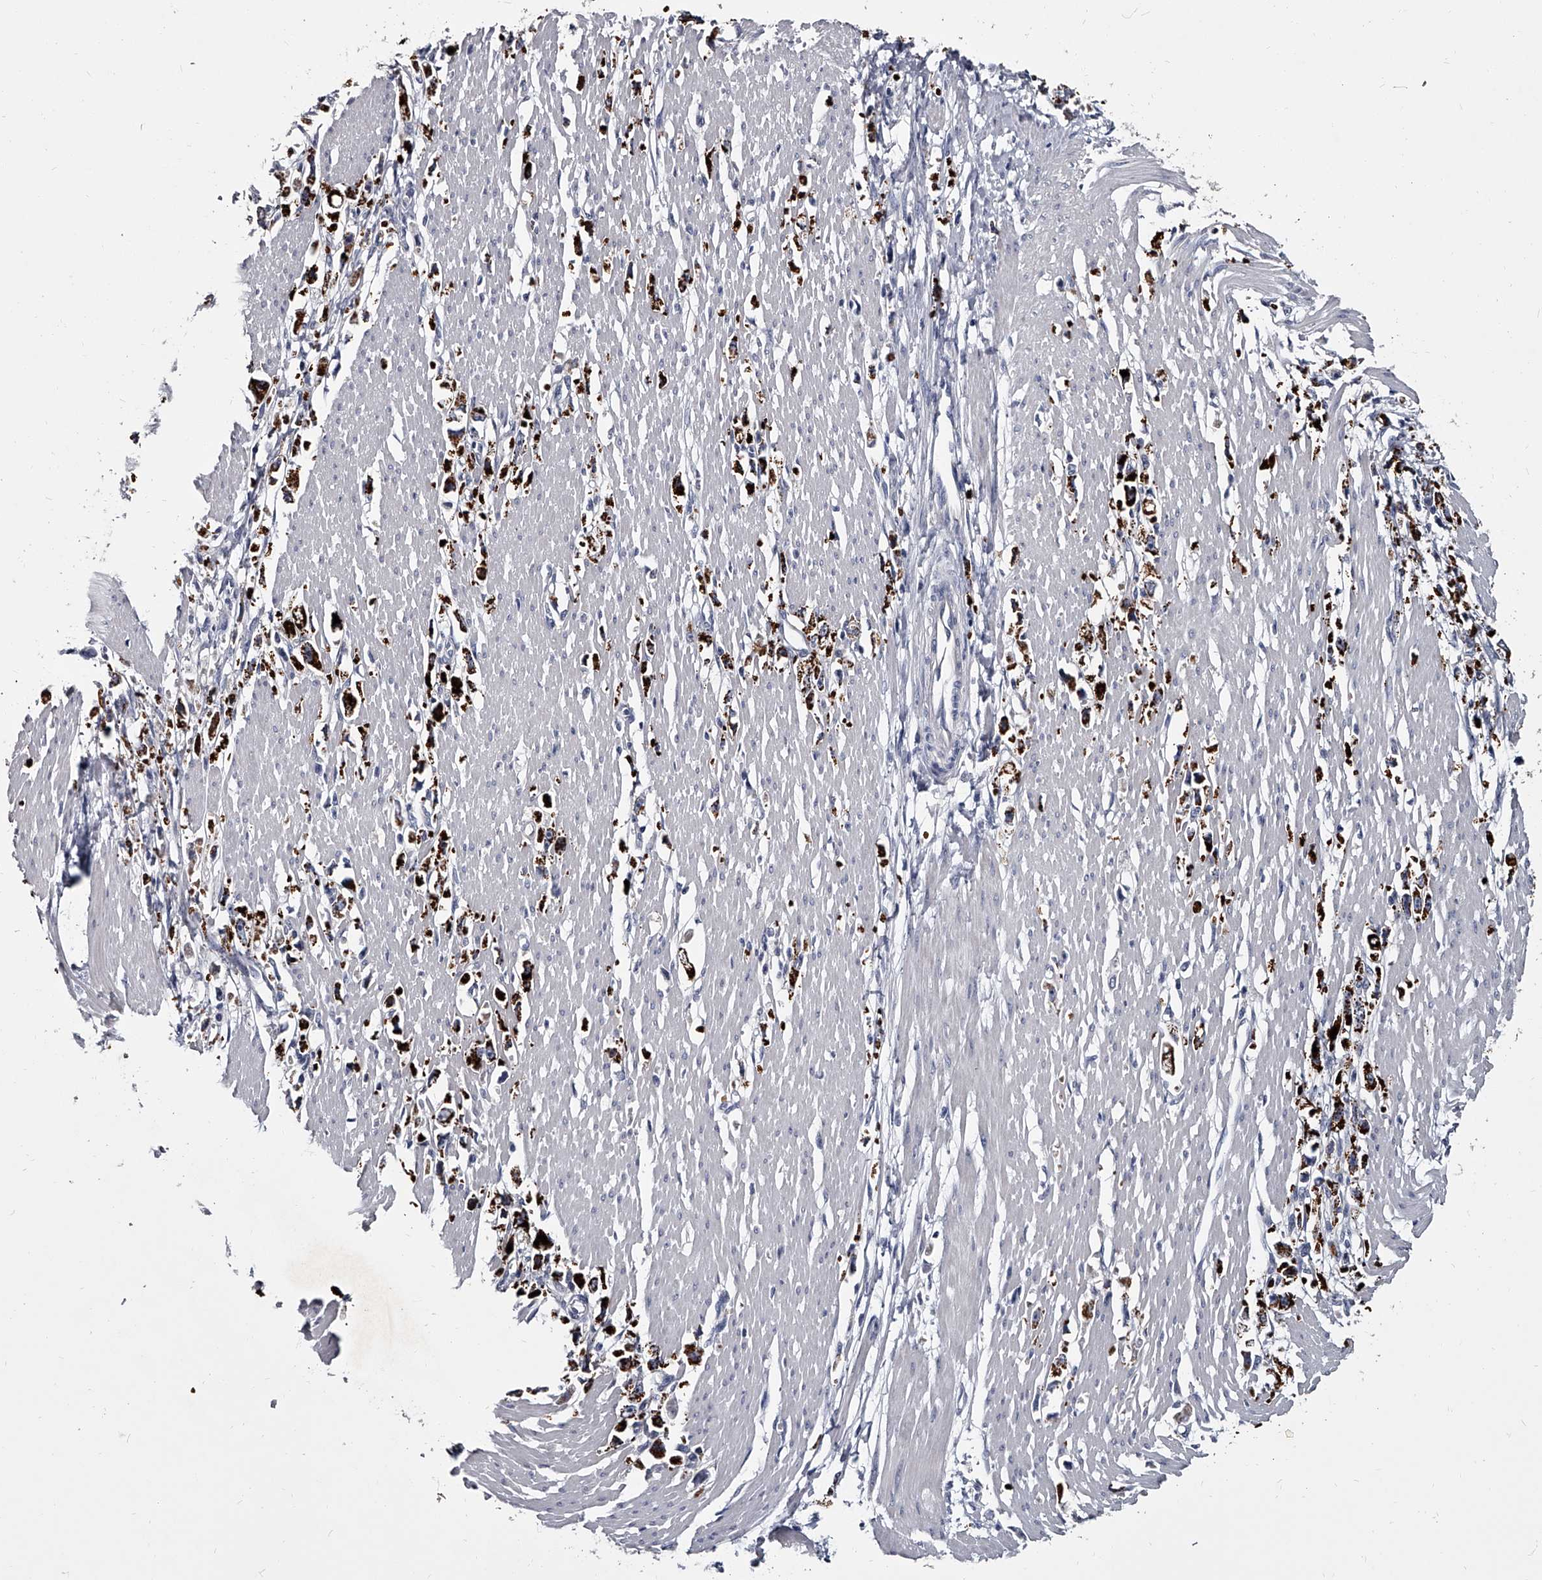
{"staining": {"intensity": "strong", "quantity": ">75%", "location": "cytoplasmic/membranous"}, "tissue": "stomach cancer", "cell_type": "Tumor cells", "image_type": "cancer", "snomed": [{"axis": "morphology", "description": "Adenocarcinoma, NOS"}, {"axis": "topography", "description": "Stomach"}], "caption": "DAB immunohistochemical staining of human stomach cancer (adenocarcinoma) shows strong cytoplasmic/membranous protein positivity in approximately >75% of tumor cells.", "gene": "GAPVD1", "patient": {"sex": "female", "age": 59}}